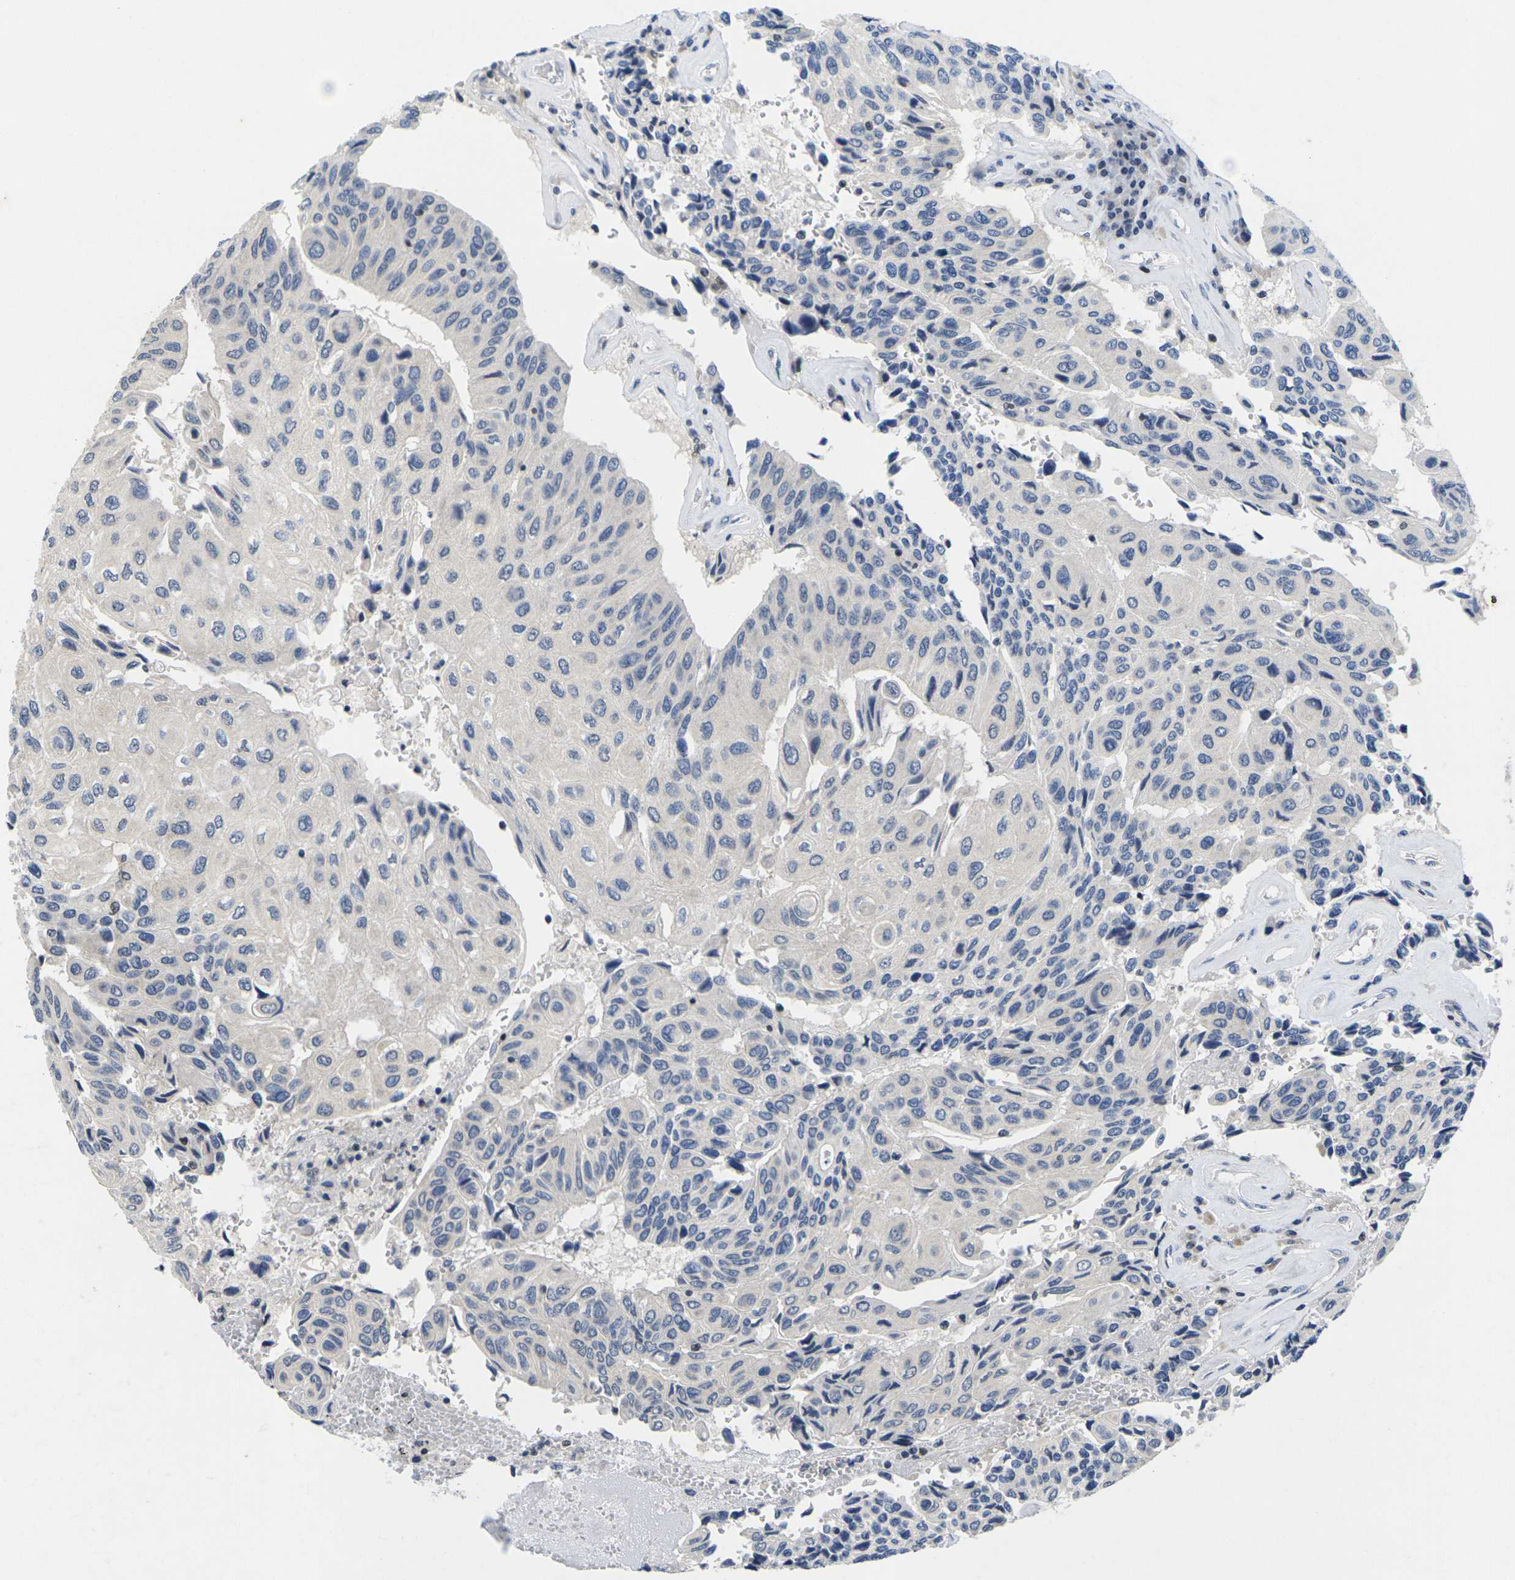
{"staining": {"intensity": "negative", "quantity": "none", "location": "none"}, "tissue": "urothelial cancer", "cell_type": "Tumor cells", "image_type": "cancer", "snomed": [{"axis": "morphology", "description": "Urothelial carcinoma, High grade"}, {"axis": "topography", "description": "Urinary bladder"}], "caption": "This is an immunohistochemistry image of human urothelial cancer. There is no expression in tumor cells.", "gene": "IKZF1", "patient": {"sex": "female", "age": 85}}